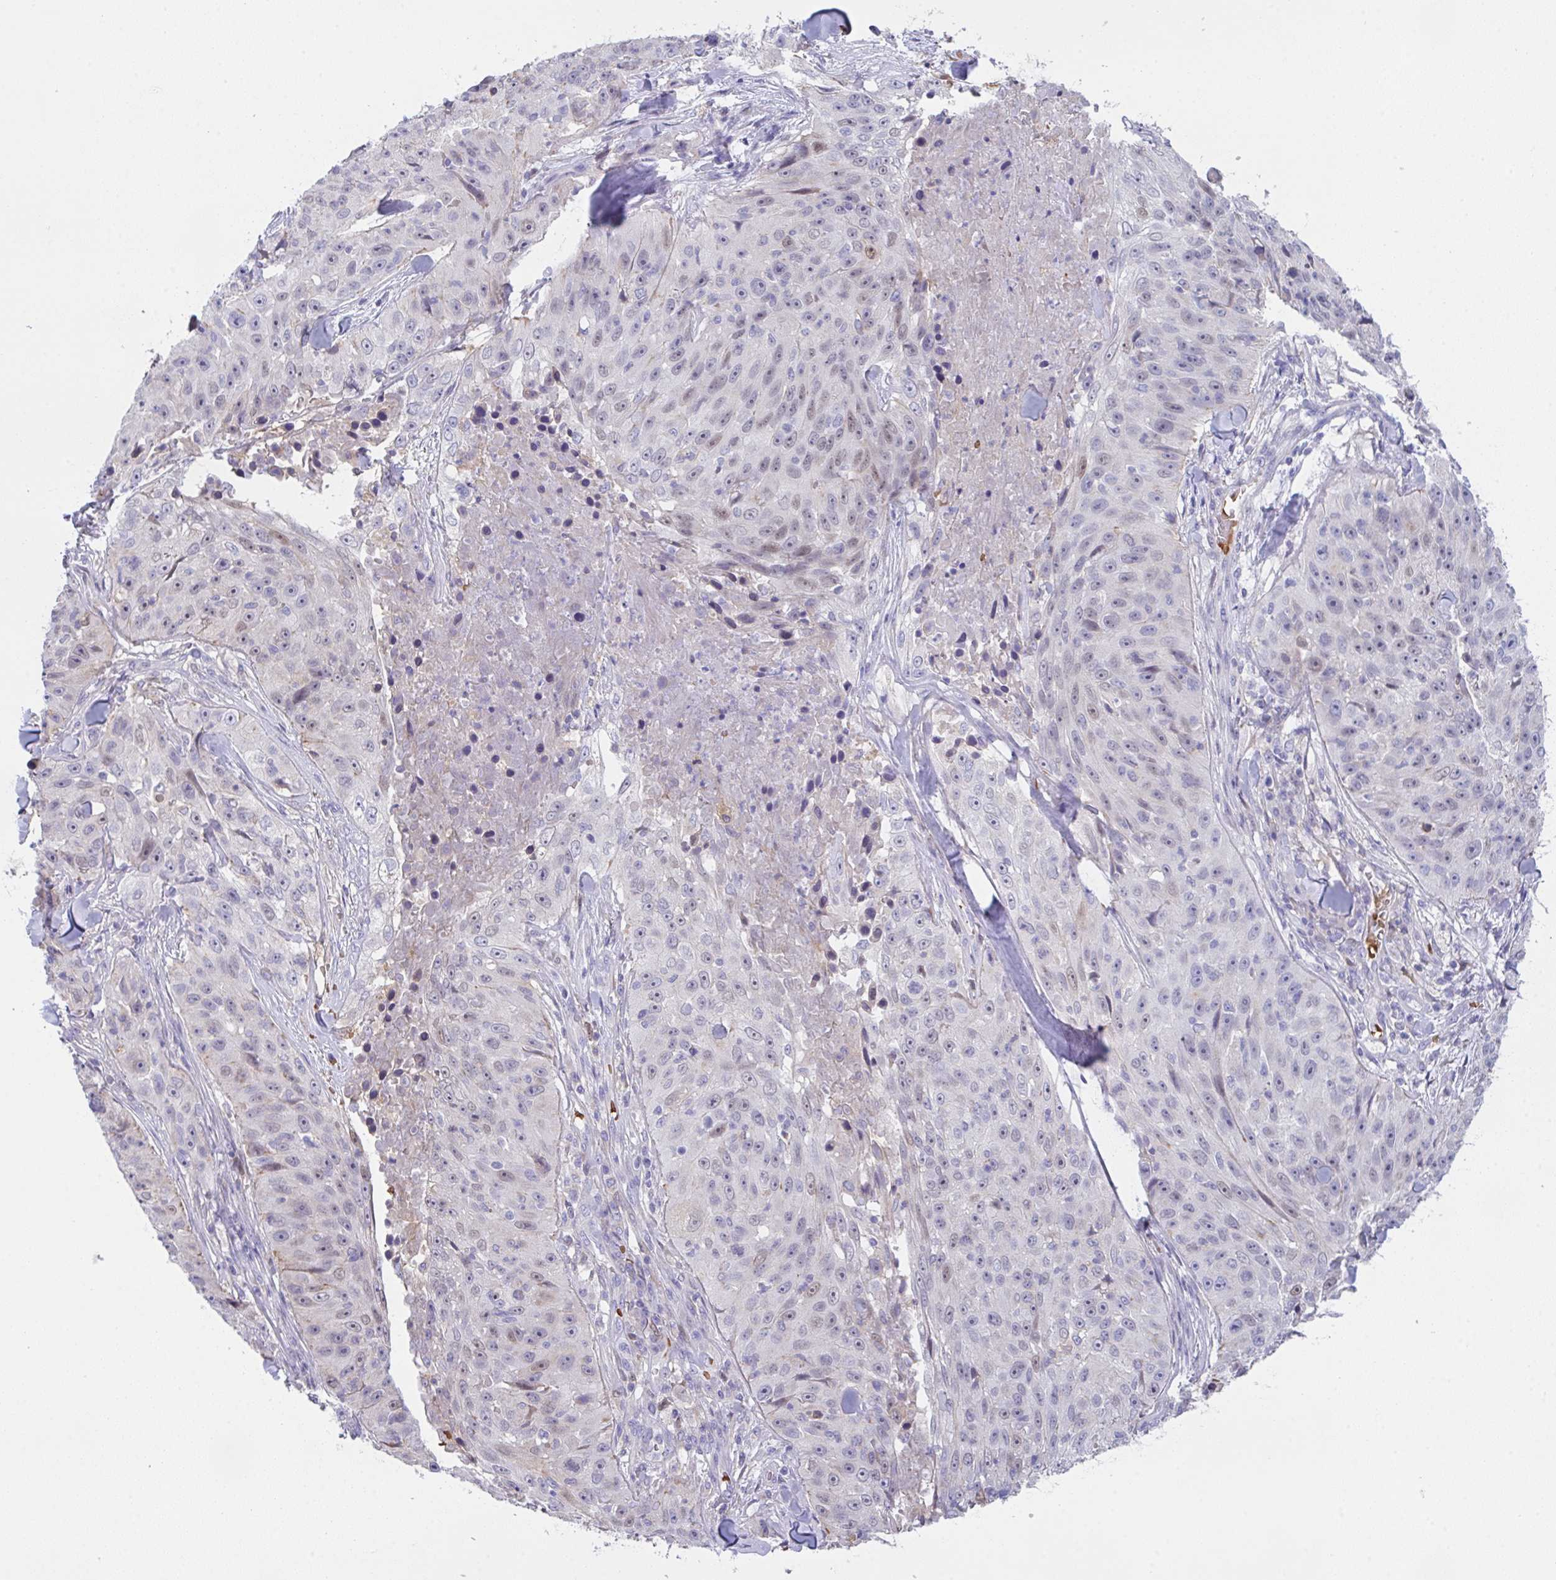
{"staining": {"intensity": "negative", "quantity": "none", "location": "none"}, "tissue": "skin cancer", "cell_type": "Tumor cells", "image_type": "cancer", "snomed": [{"axis": "morphology", "description": "Squamous cell carcinoma, NOS"}, {"axis": "topography", "description": "Skin"}], "caption": "There is no significant staining in tumor cells of skin cancer.", "gene": "TFAP2C", "patient": {"sex": "female", "age": 87}}